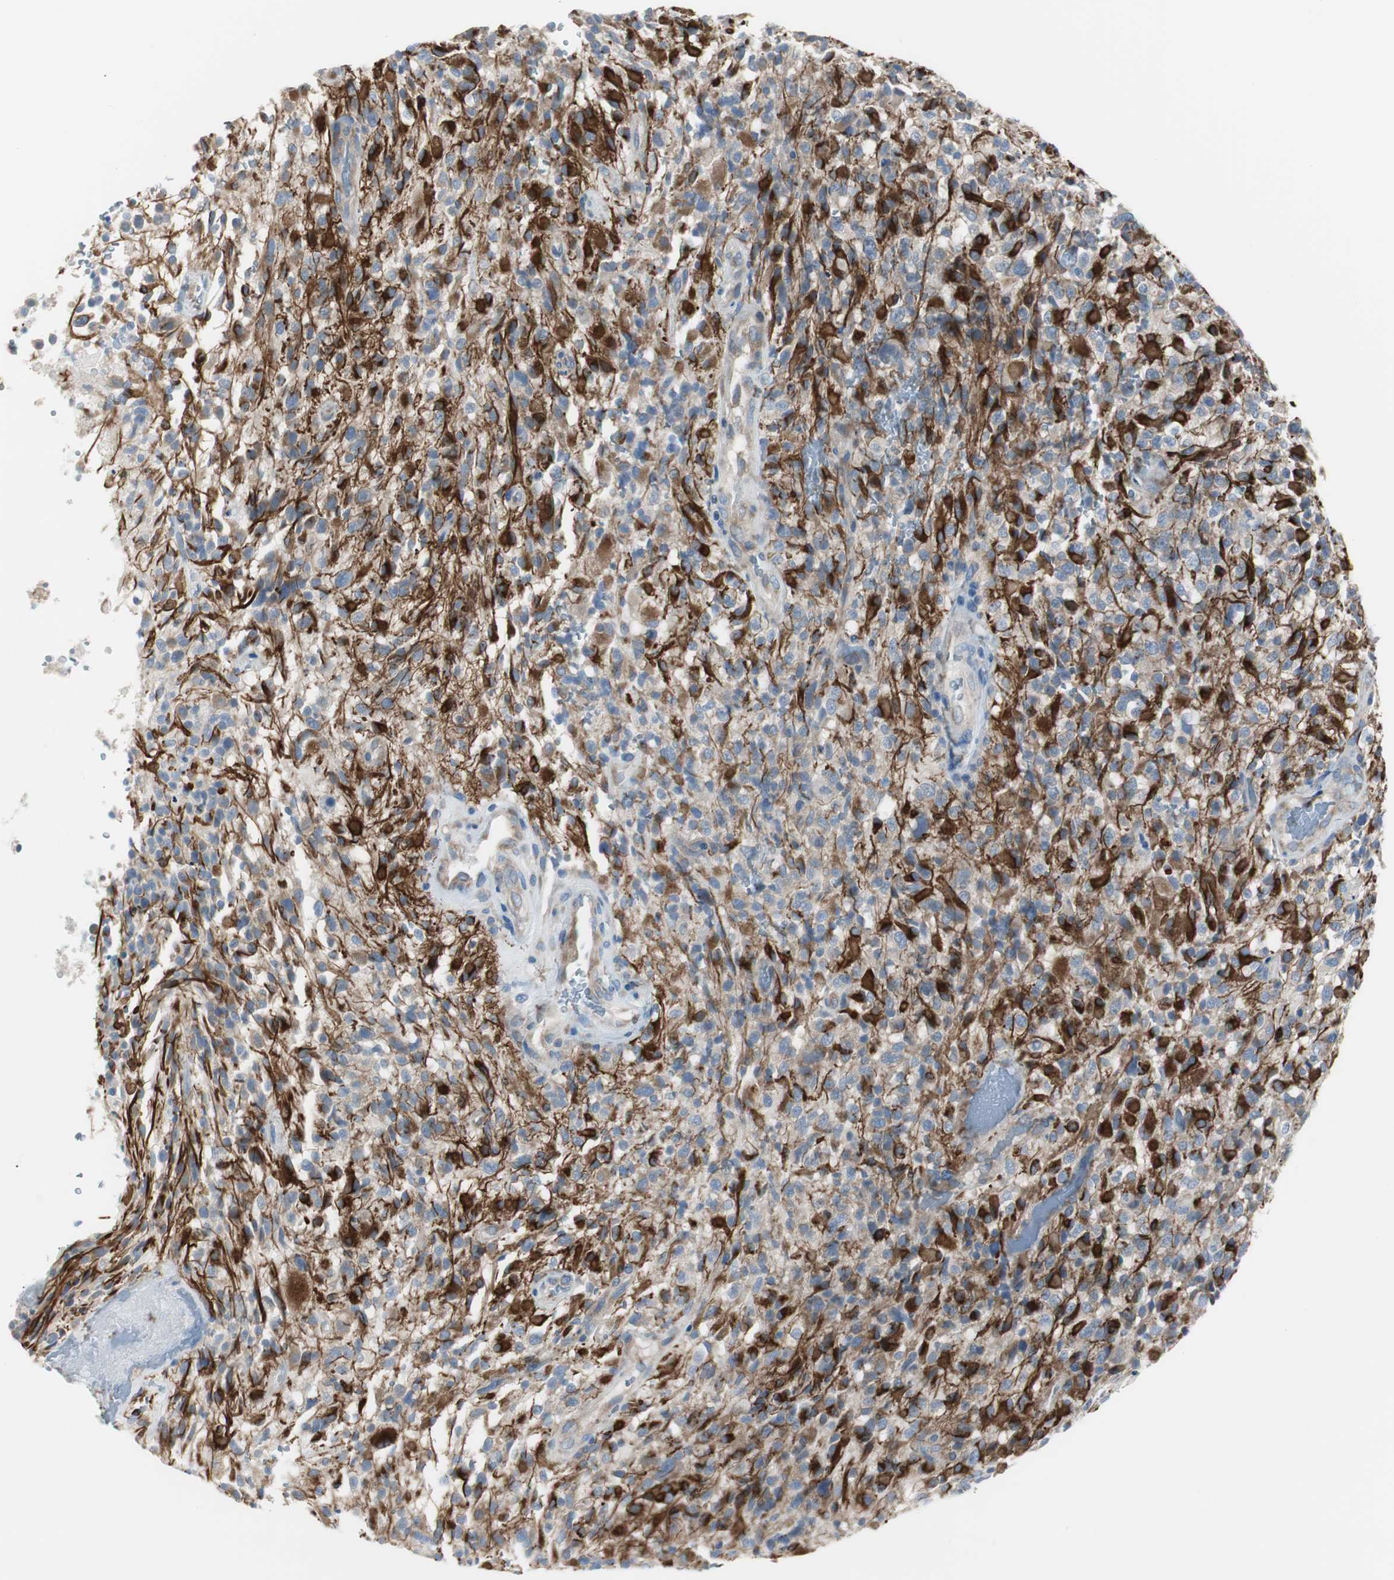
{"staining": {"intensity": "strong", "quantity": "25%-75%", "location": "cytoplasmic/membranous"}, "tissue": "glioma", "cell_type": "Tumor cells", "image_type": "cancer", "snomed": [{"axis": "morphology", "description": "Glioma, malignant, High grade"}, {"axis": "topography", "description": "Brain"}], "caption": "A high amount of strong cytoplasmic/membranous expression is present in approximately 25%-75% of tumor cells in glioma tissue.", "gene": "RPS12", "patient": {"sex": "male", "age": 71}}